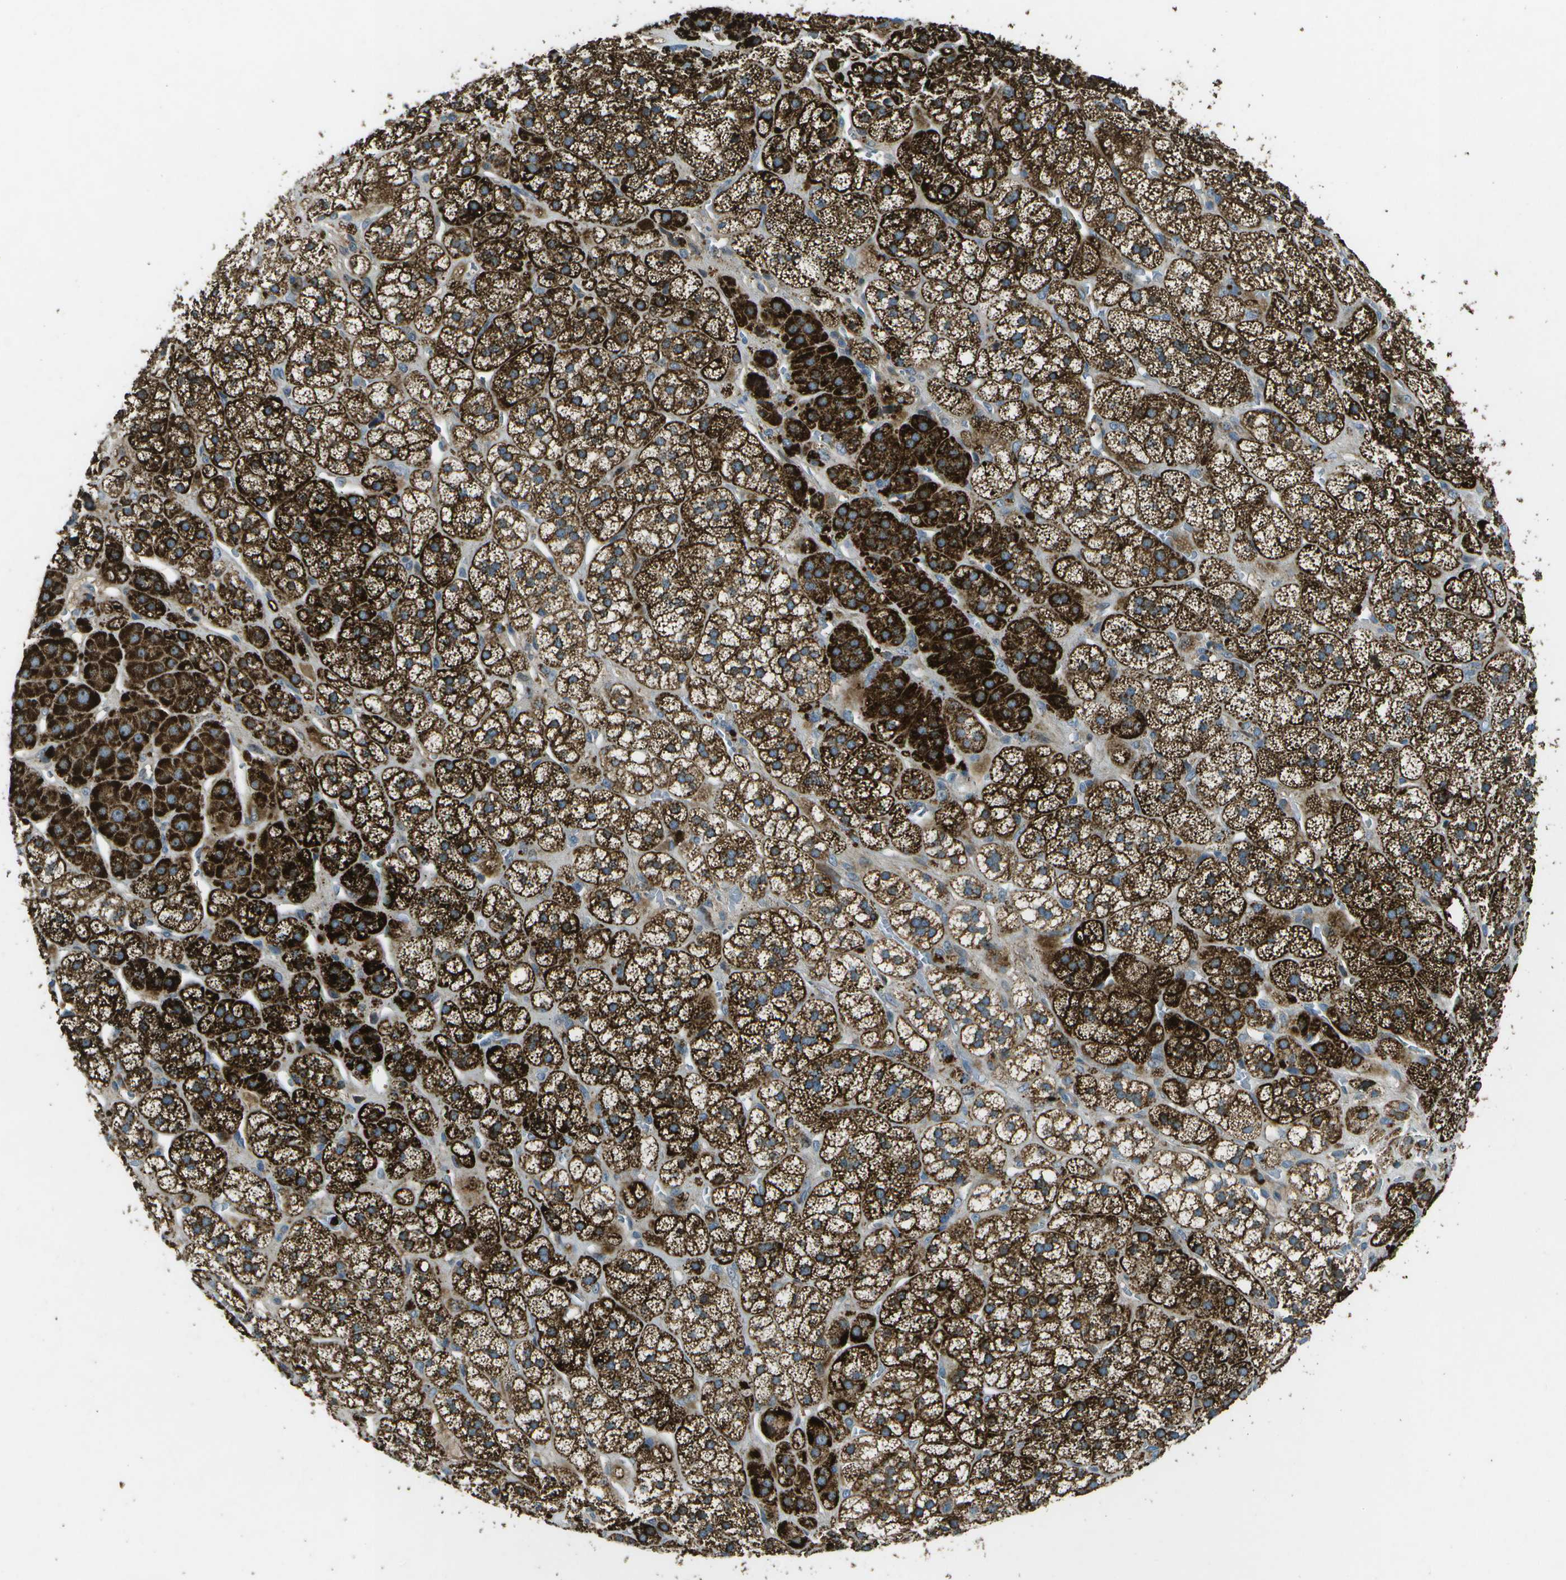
{"staining": {"intensity": "strong", "quantity": ">75%", "location": "cytoplasmic/membranous"}, "tissue": "adrenal gland", "cell_type": "Glandular cells", "image_type": "normal", "snomed": [{"axis": "morphology", "description": "Normal tissue, NOS"}, {"axis": "topography", "description": "Adrenal gland"}], "caption": "A brown stain highlights strong cytoplasmic/membranous staining of a protein in glandular cells of normal human adrenal gland.", "gene": "PXYLP1", "patient": {"sex": "male", "age": 56}}